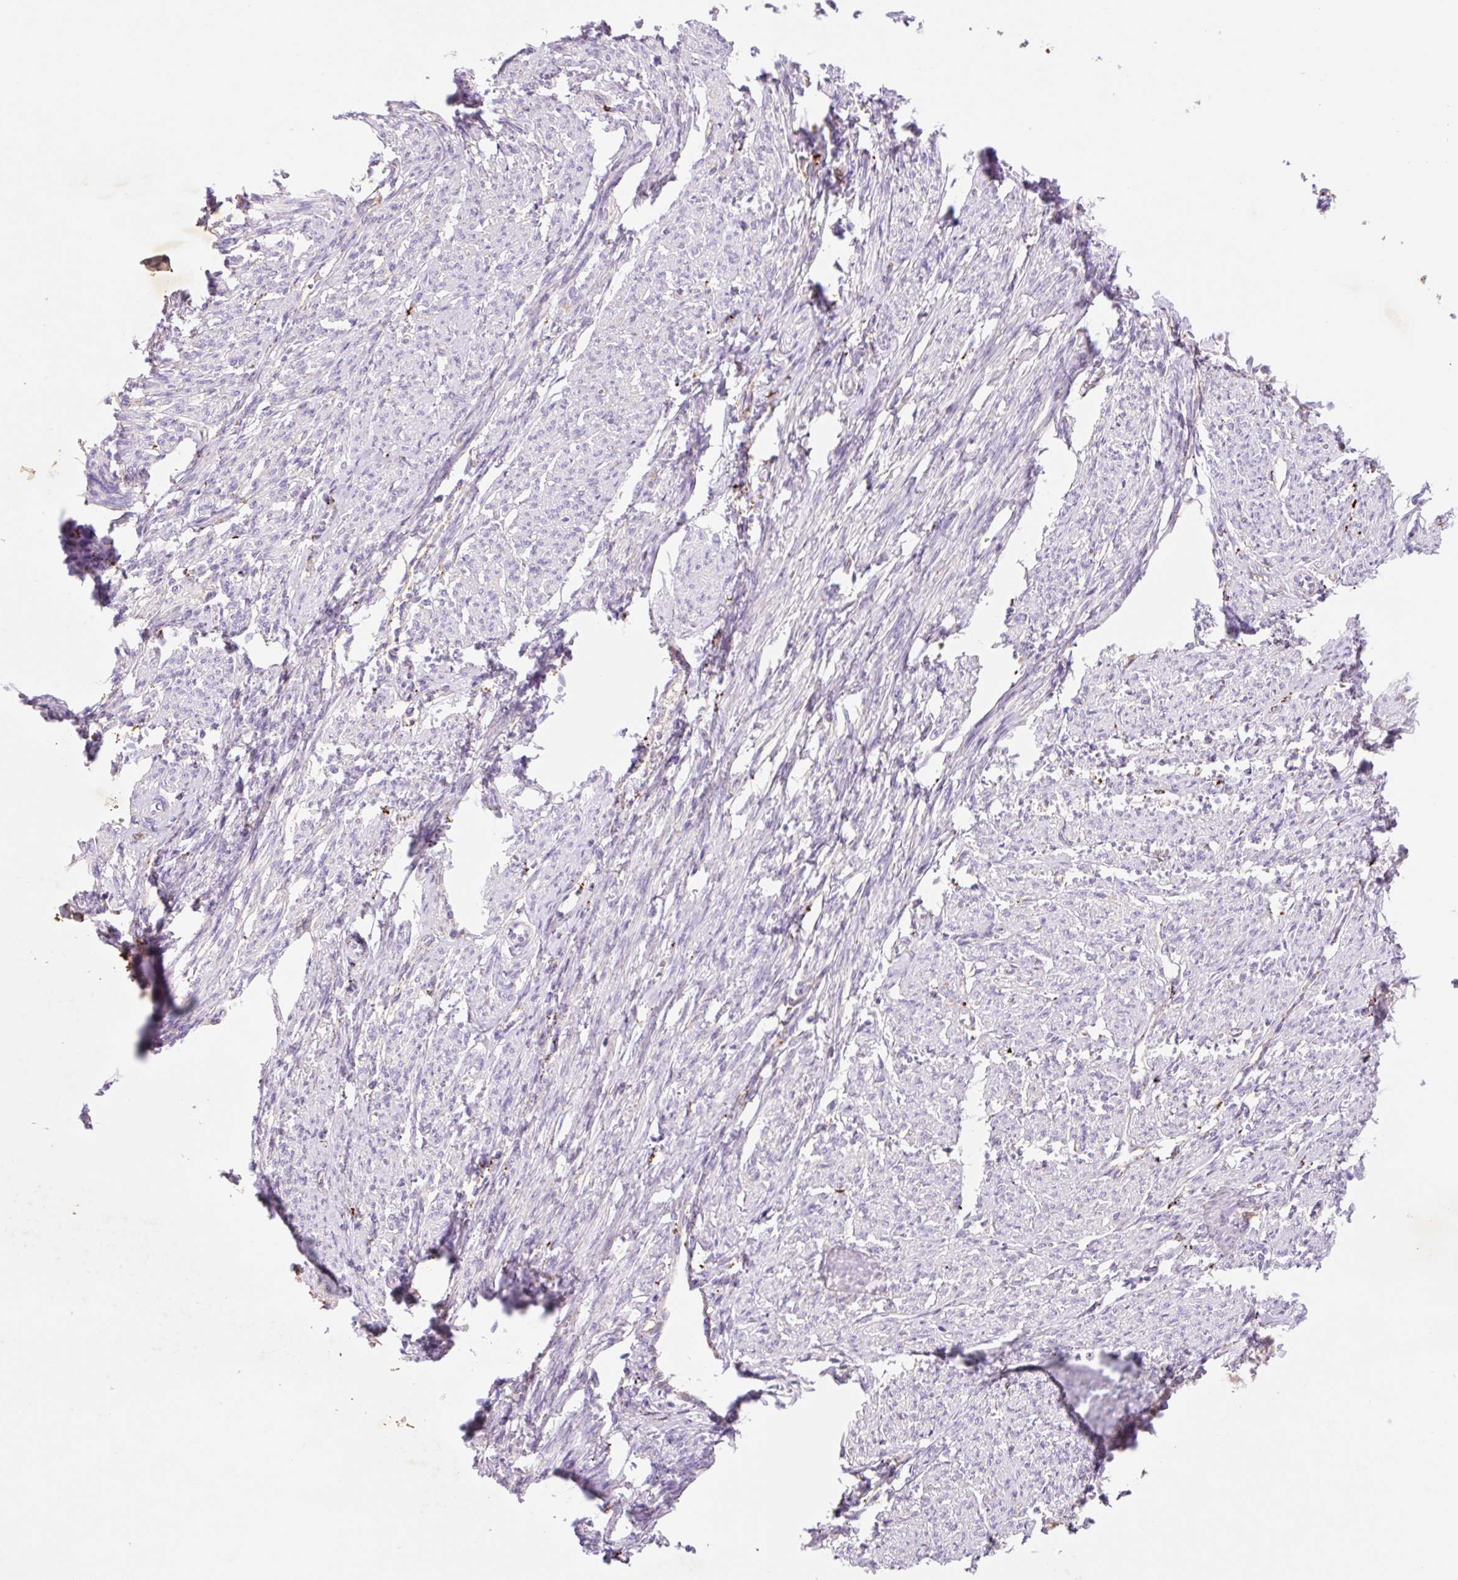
{"staining": {"intensity": "negative", "quantity": "none", "location": "none"}, "tissue": "smooth muscle", "cell_type": "Smooth muscle cells", "image_type": "normal", "snomed": [{"axis": "morphology", "description": "Normal tissue, NOS"}, {"axis": "topography", "description": "Smooth muscle"}], "caption": "Immunohistochemistry (IHC) micrograph of benign human smooth muscle stained for a protein (brown), which demonstrates no expression in smooth muscle cells.", "gene": "HEXA", "patient": {"sex": "female", "age": 65}}